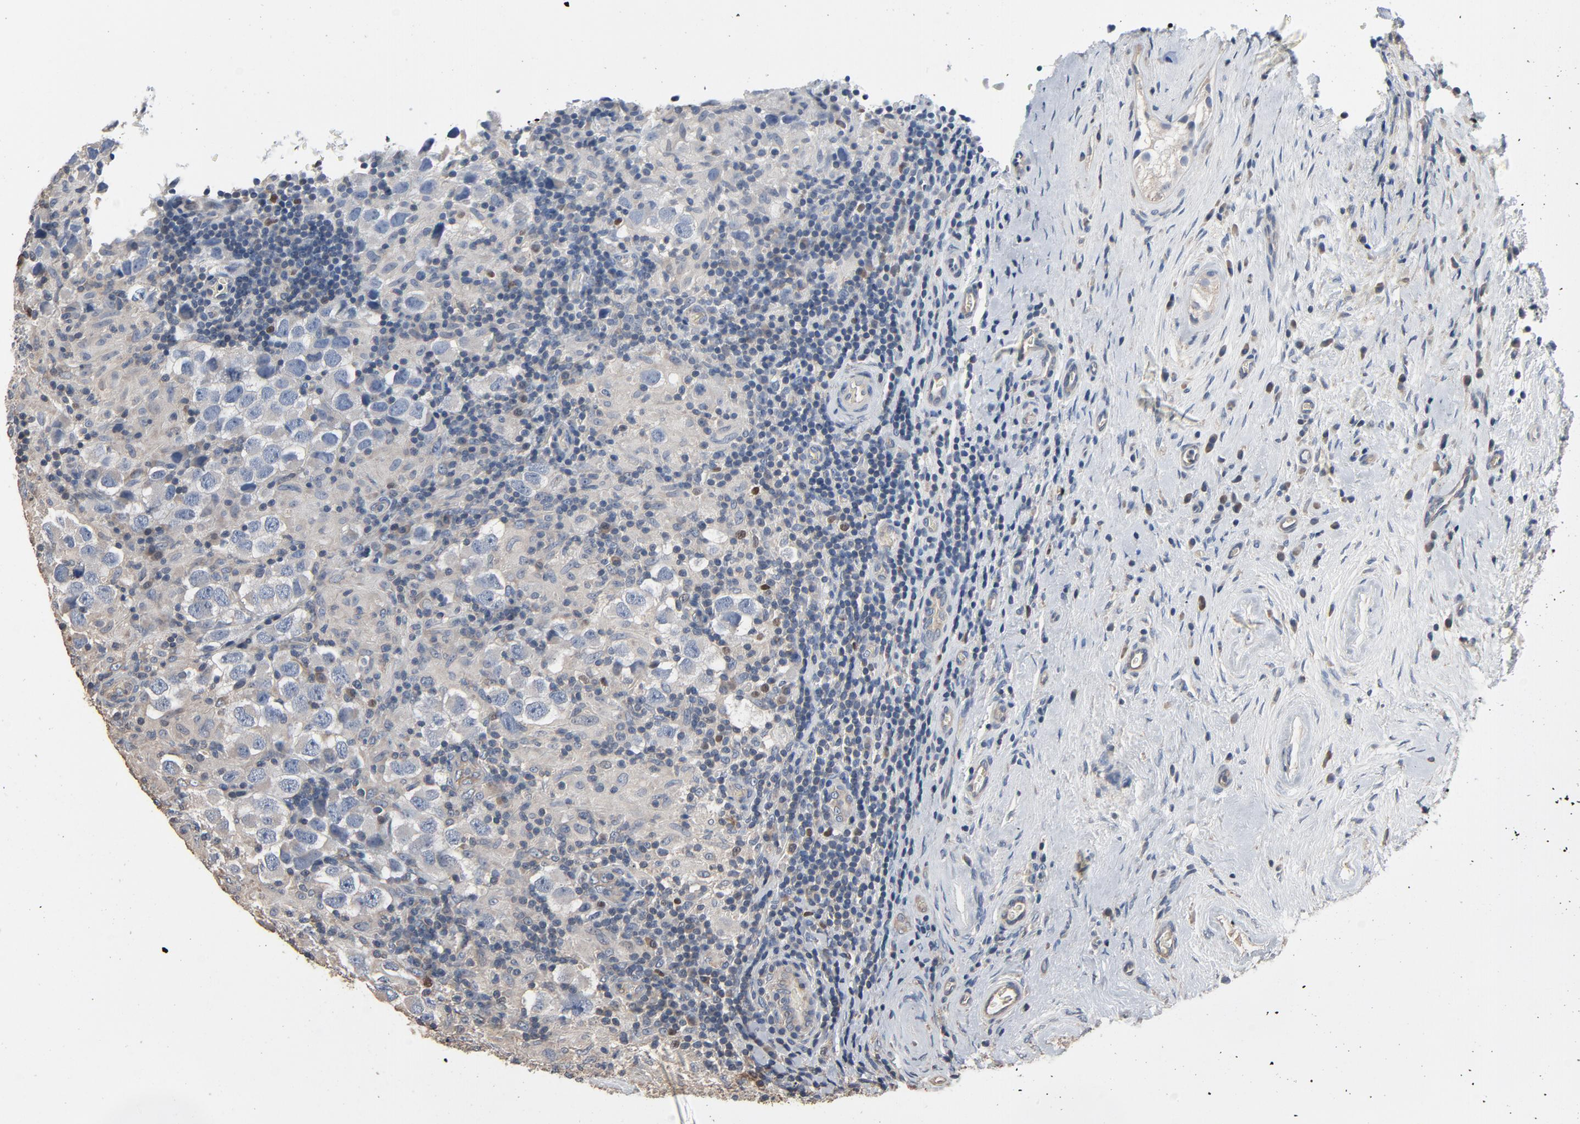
{"staining": {"intensity": "negative", "quantity": "none", "location": "none"}, "tissue": "testis cancer", "cell_type": "Tumor cells", "image_type": "cancer", "snomed": [{"axis": "morphology", "description": "Carcinoma, Embryonal, NOS"}, {"axis": "topography", "description": "Testis"}], "caption": "An immunohistochemistry (IHC) photomicrograph of testis cancer (embryonal carcinoma) is shown. There is no staining in tumor cells of testis cancer (embryonal carcinoma).", "gene": "SOX6", "patient": {"sex": "male", "age": 21}}